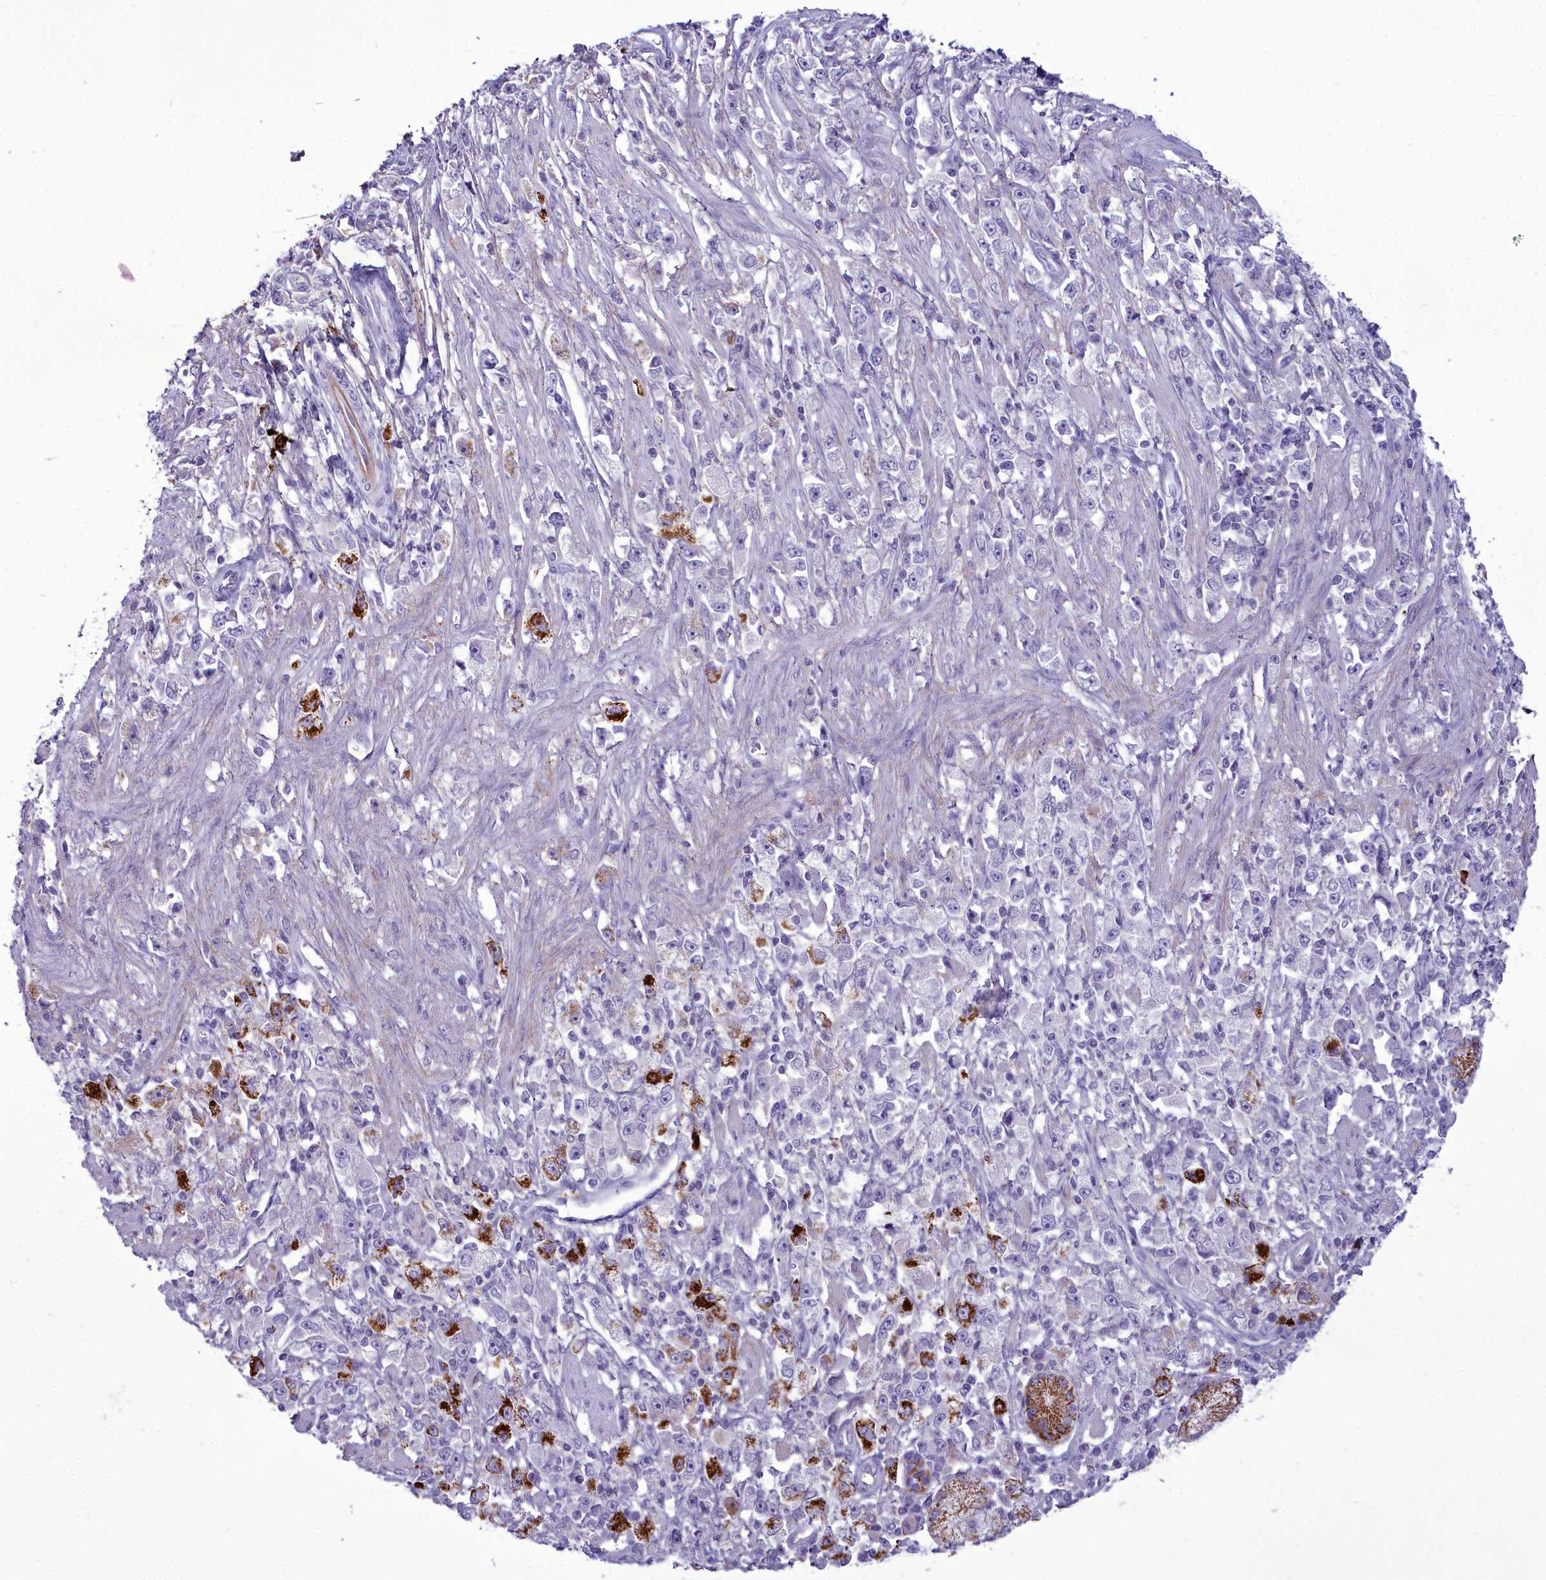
{"staining": {"intensity": "strong", "quantity": "<25%", "location": "cytoplasmic/membranous"}, "tissue": "stomach cancer", "cell_type": "Tumor cells", "image_type": "cancer", "snomed": [{"axis": "morphology", "description": "Adenocarcinoma, NOS"}, {"axis": "topography", "description": "Stomach"}], "caption": "Immunohistochemistry (IHC) histopathology image of neoplastic tissue: stomach adenocarcinoma stained using immunohistochemistry (IHC) demonstrates medium levels of strong protein expression localized specifically in the cytoplasmic/membranous of tumor cells, appearing as a cytoplasmic/membranous brown color.", "gene": "OSTN", "patient": {"sex": "female", "age": 59}}